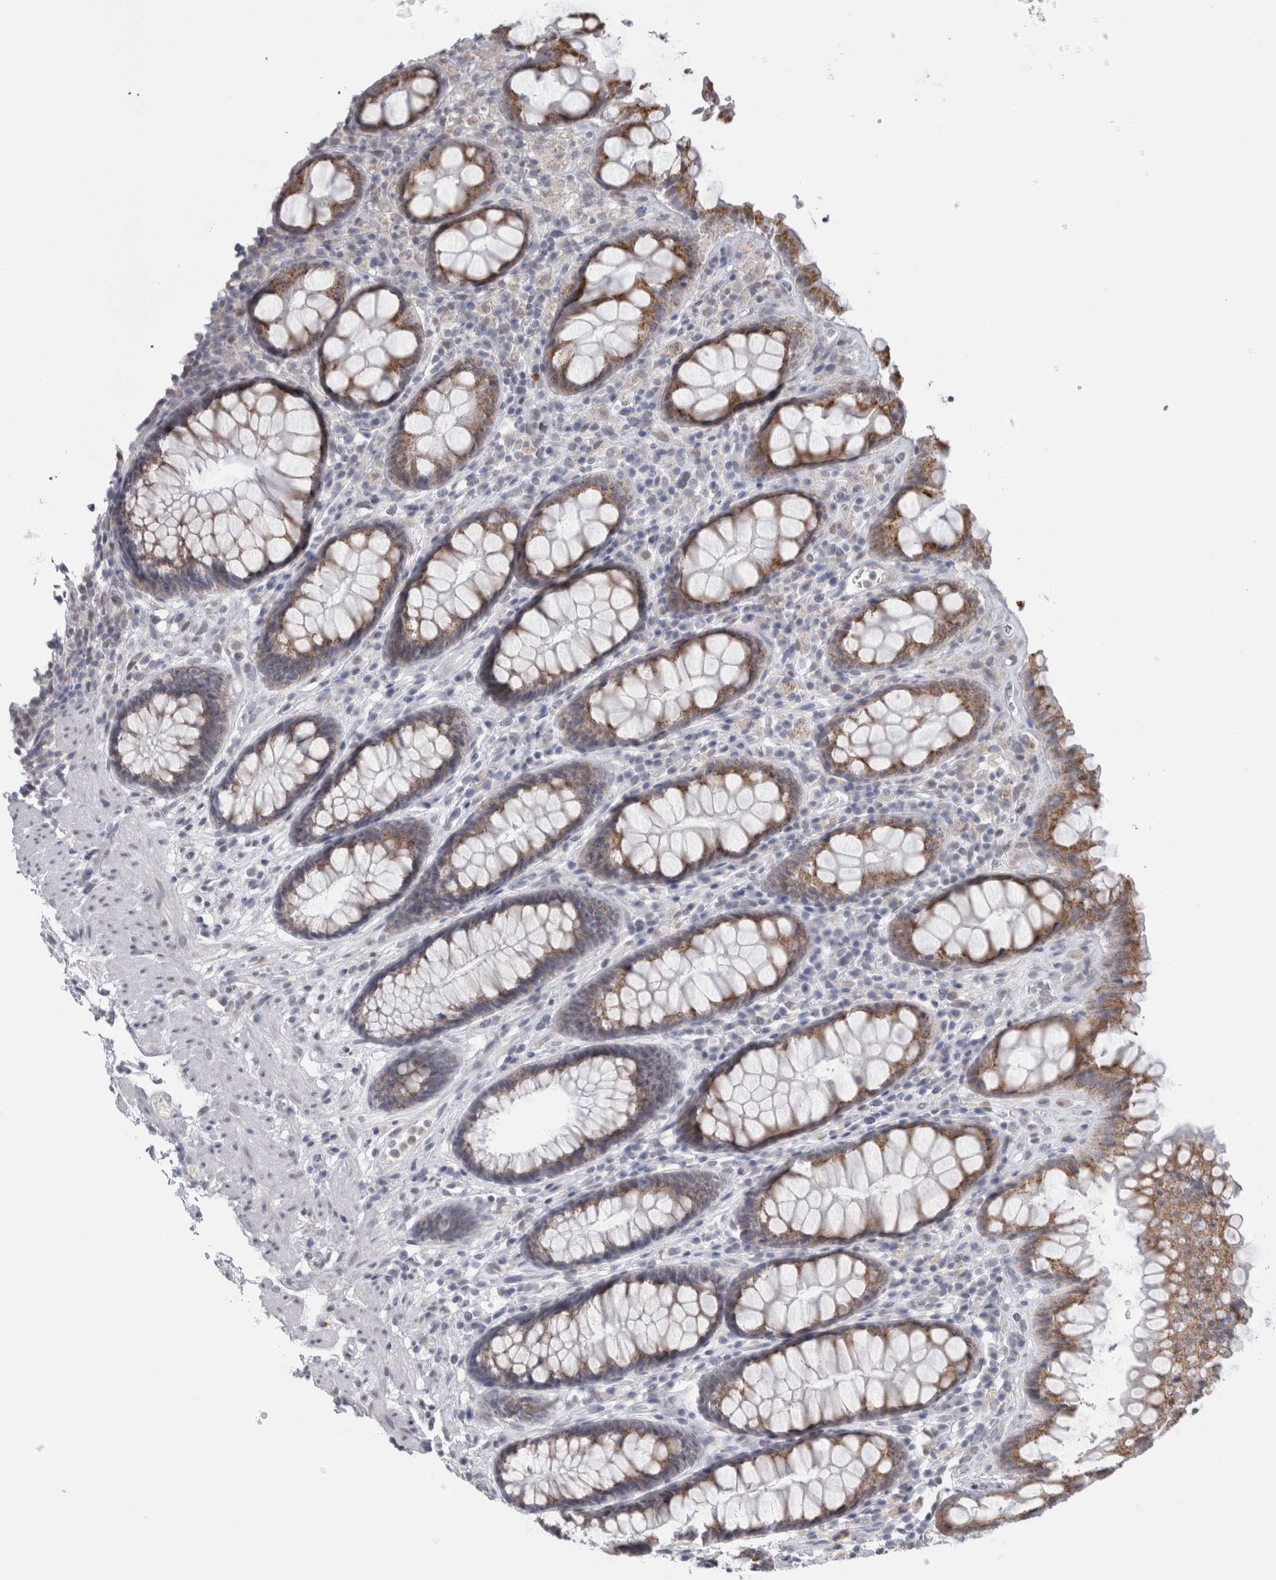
{"staining": {"intensity": "moderate", "quantity": ">75%", "location": "cytoplasmic/membranous"}, "tissue": "rectum", "cell_type": "Glandular cells", "image_type": "normal", "snomed": [{"axis": "morphology", "description": "Normal tissue, NOS"}, {"axis": "topography", "description": "Rectum"}], "caption": "A brown stain shows moderate cytoplasmic/membranous staining of a protein in glandular cells of unremarkable rectum. (DAB IHC with brightfield microscopy, high magnification).", "gene": "PLIN1", "patient": {"sex": "male", "age": 64}}